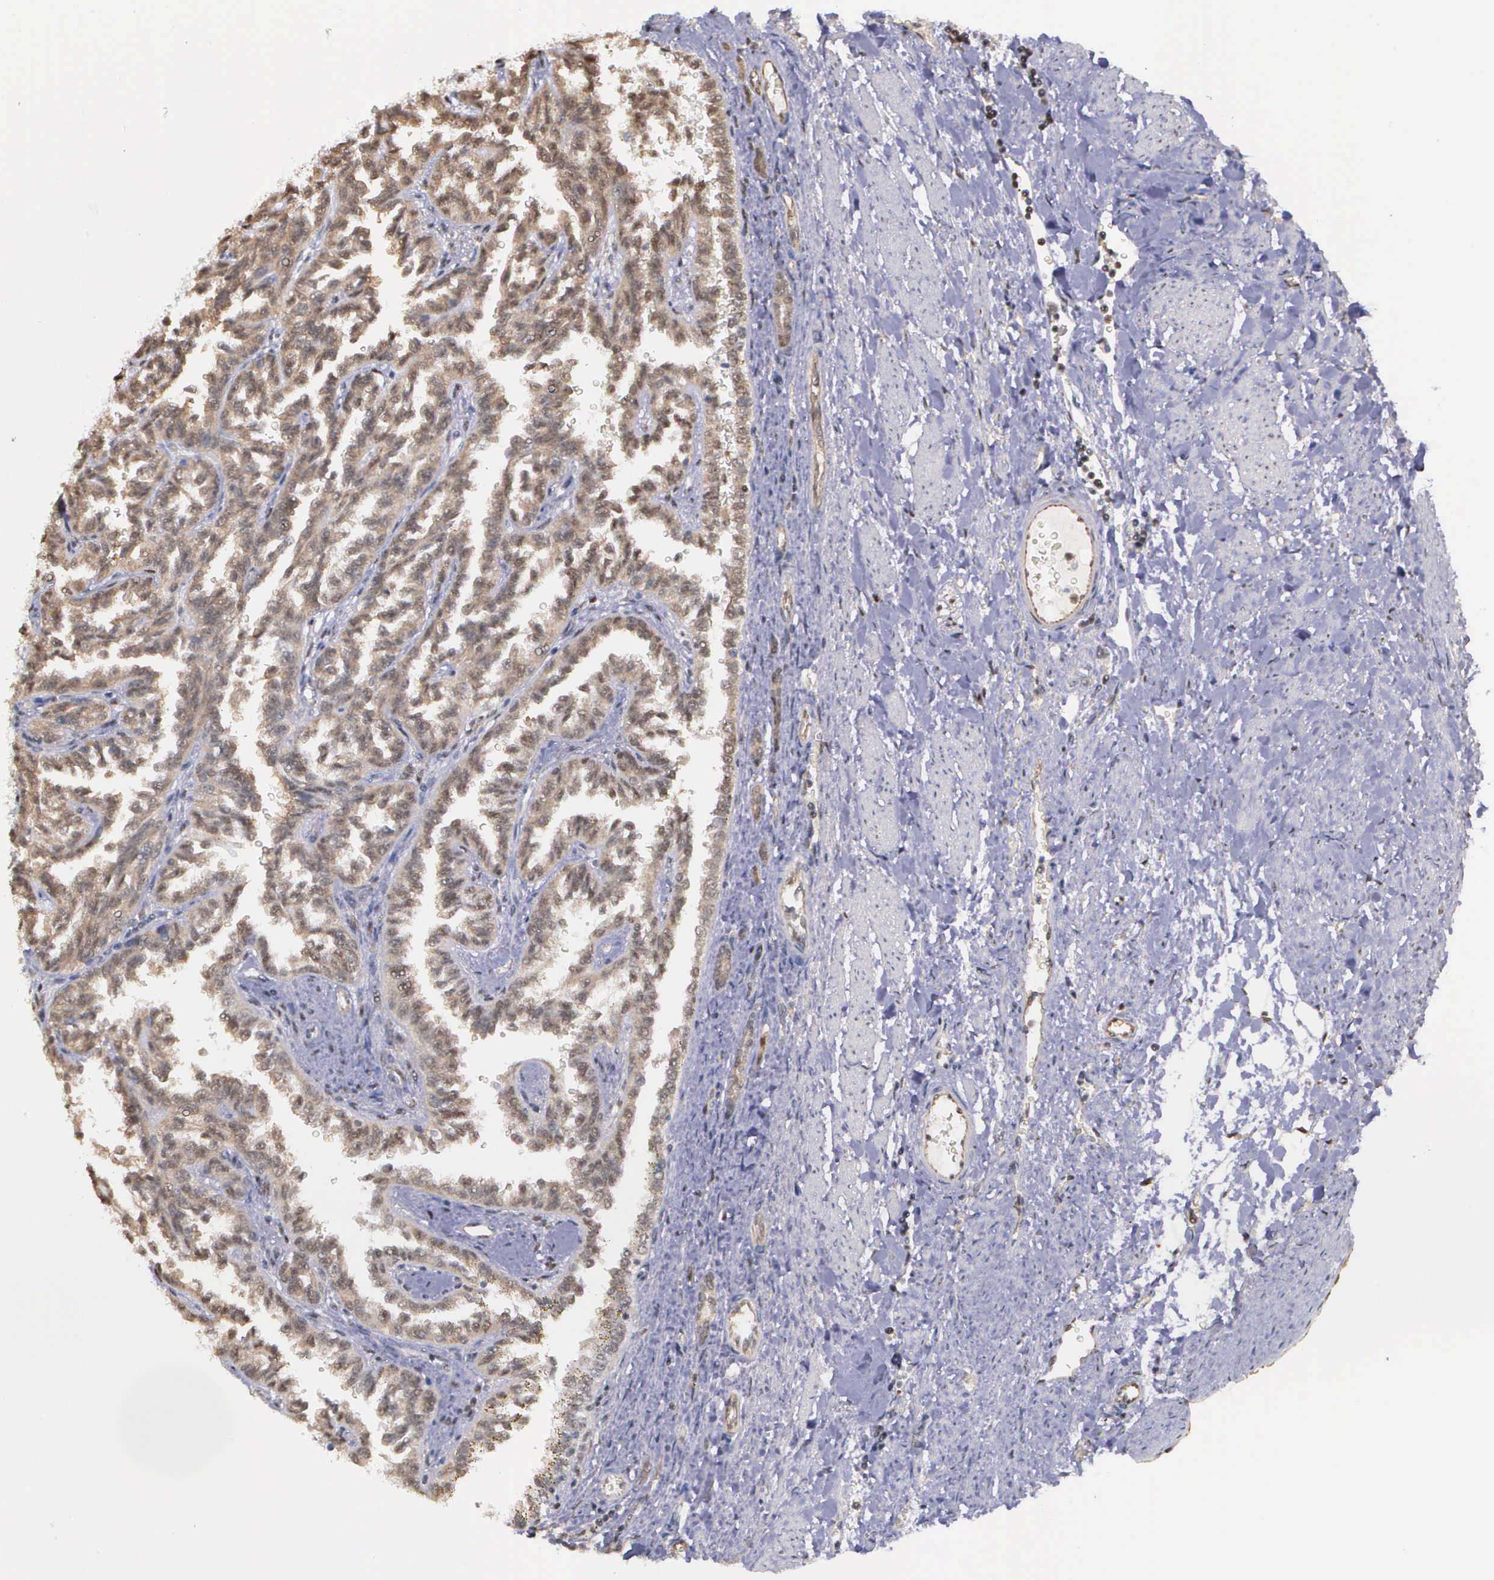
{"staining": {"intensity": "moderate", "quantity": ">75%", "location": "cytoplasmic/membranous,nuclear"}, "tissue": "renal cancer", "cell_type": "Tumor cells", "image_type": "cancer", "snomed": [{"axis": "morphology", "description": "Inflammation, NOS"}, {"axis": "morphology", "description": "Adenocarcinoma, NOS"}, {"axis": "topography", "description": "Kidney"}], "caption": "Brown immunohistochemical staining in renal cancer (adenocarcinoma) demonstrates moderate cytoplasmic/membranous and nuclear staining in approximately >75% of tumor cells.", "gene": "PSMC1", "patient": {"sex": "male", "age": 68}}